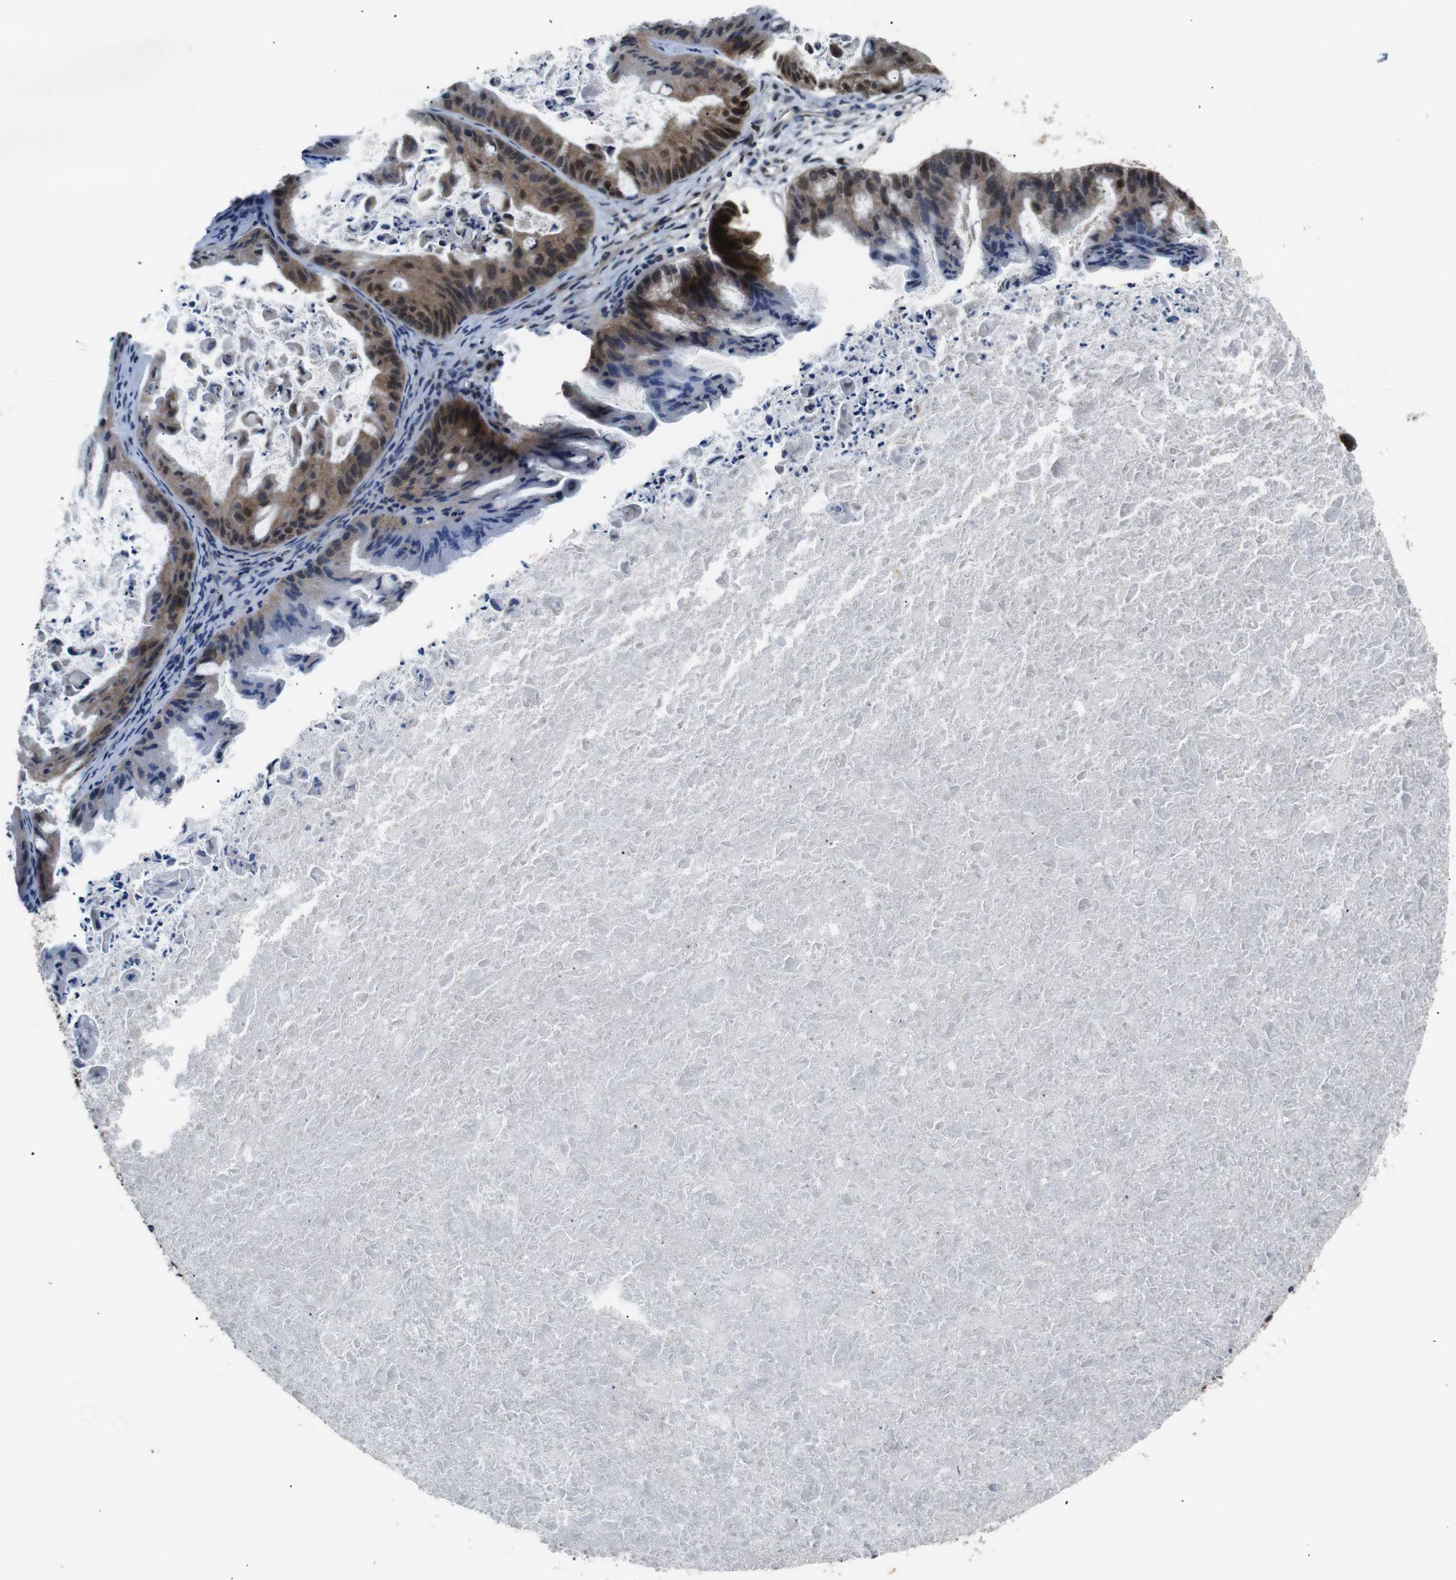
{"staining": {"intensity": "moderate", "quantity": ">75%", "location": "cytoplasmic/membranous,nuclear"}, "tissue": "ovarian cancer", "cell_type": "Tumor cells", "image_type": "cancer", "snomed": [{"axis": "morphology", "description": "Cystadenocarcinoma, mucinous, NOS"}, {"axis": "topography", "description": "Ovary"}], "caption": "There is medium levels of moderate cytoplasmic/membranous and nuclear expression in tumor cells of mucinous cystadenocarcinoma (ovarian), as demonstrated by immunohistochemical staining (brown color).", "gene": "SKP1", "patient": {"sex": "female", "age": 37}}